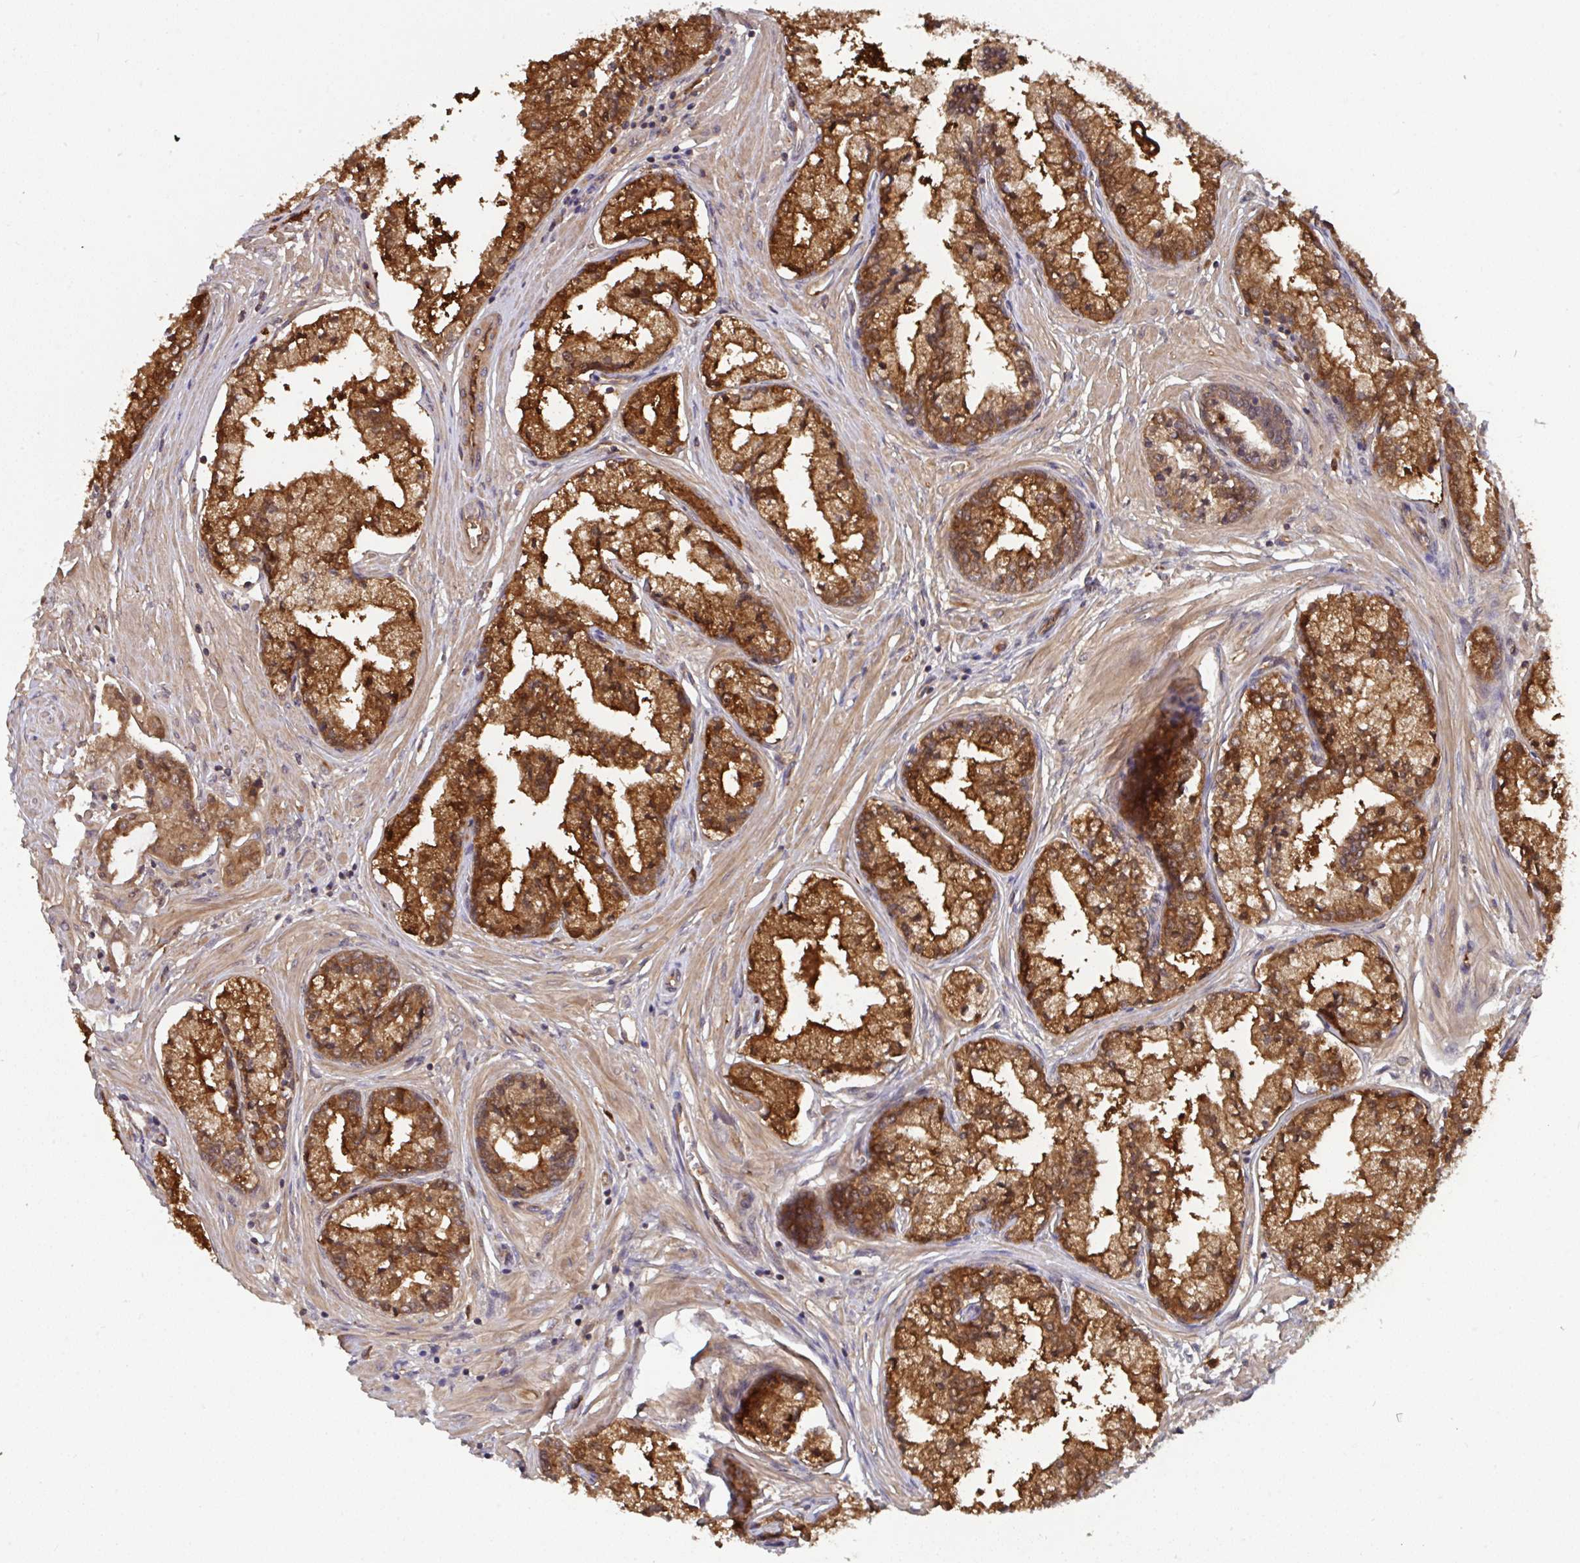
{"staining": {"intensity": "strong", "quantity": ">75%", "location": "cytoplasmic/membranous,nuclear"}, "tissue": "prostate cancer", "cell_type": "Tumor cells", "image_type": "cancer", "snomed": [{"axis": "morphology", "description": "Adenocarcinoma, High grade"}, {"axis": "topography", "description": "Prostate"}], "caption": "Immunohistochemistry (IHC) photomicrograph of prostate cancer (adenocarcinoma (high-grade)) stained for a protein (brown), which demonstrates high levels of strong cytoplasmic/membranous and nuclear positivity in about >75% of tumor cells.", "gene": "TIGAR", "patient": {"sex": "male", "age": 66}}